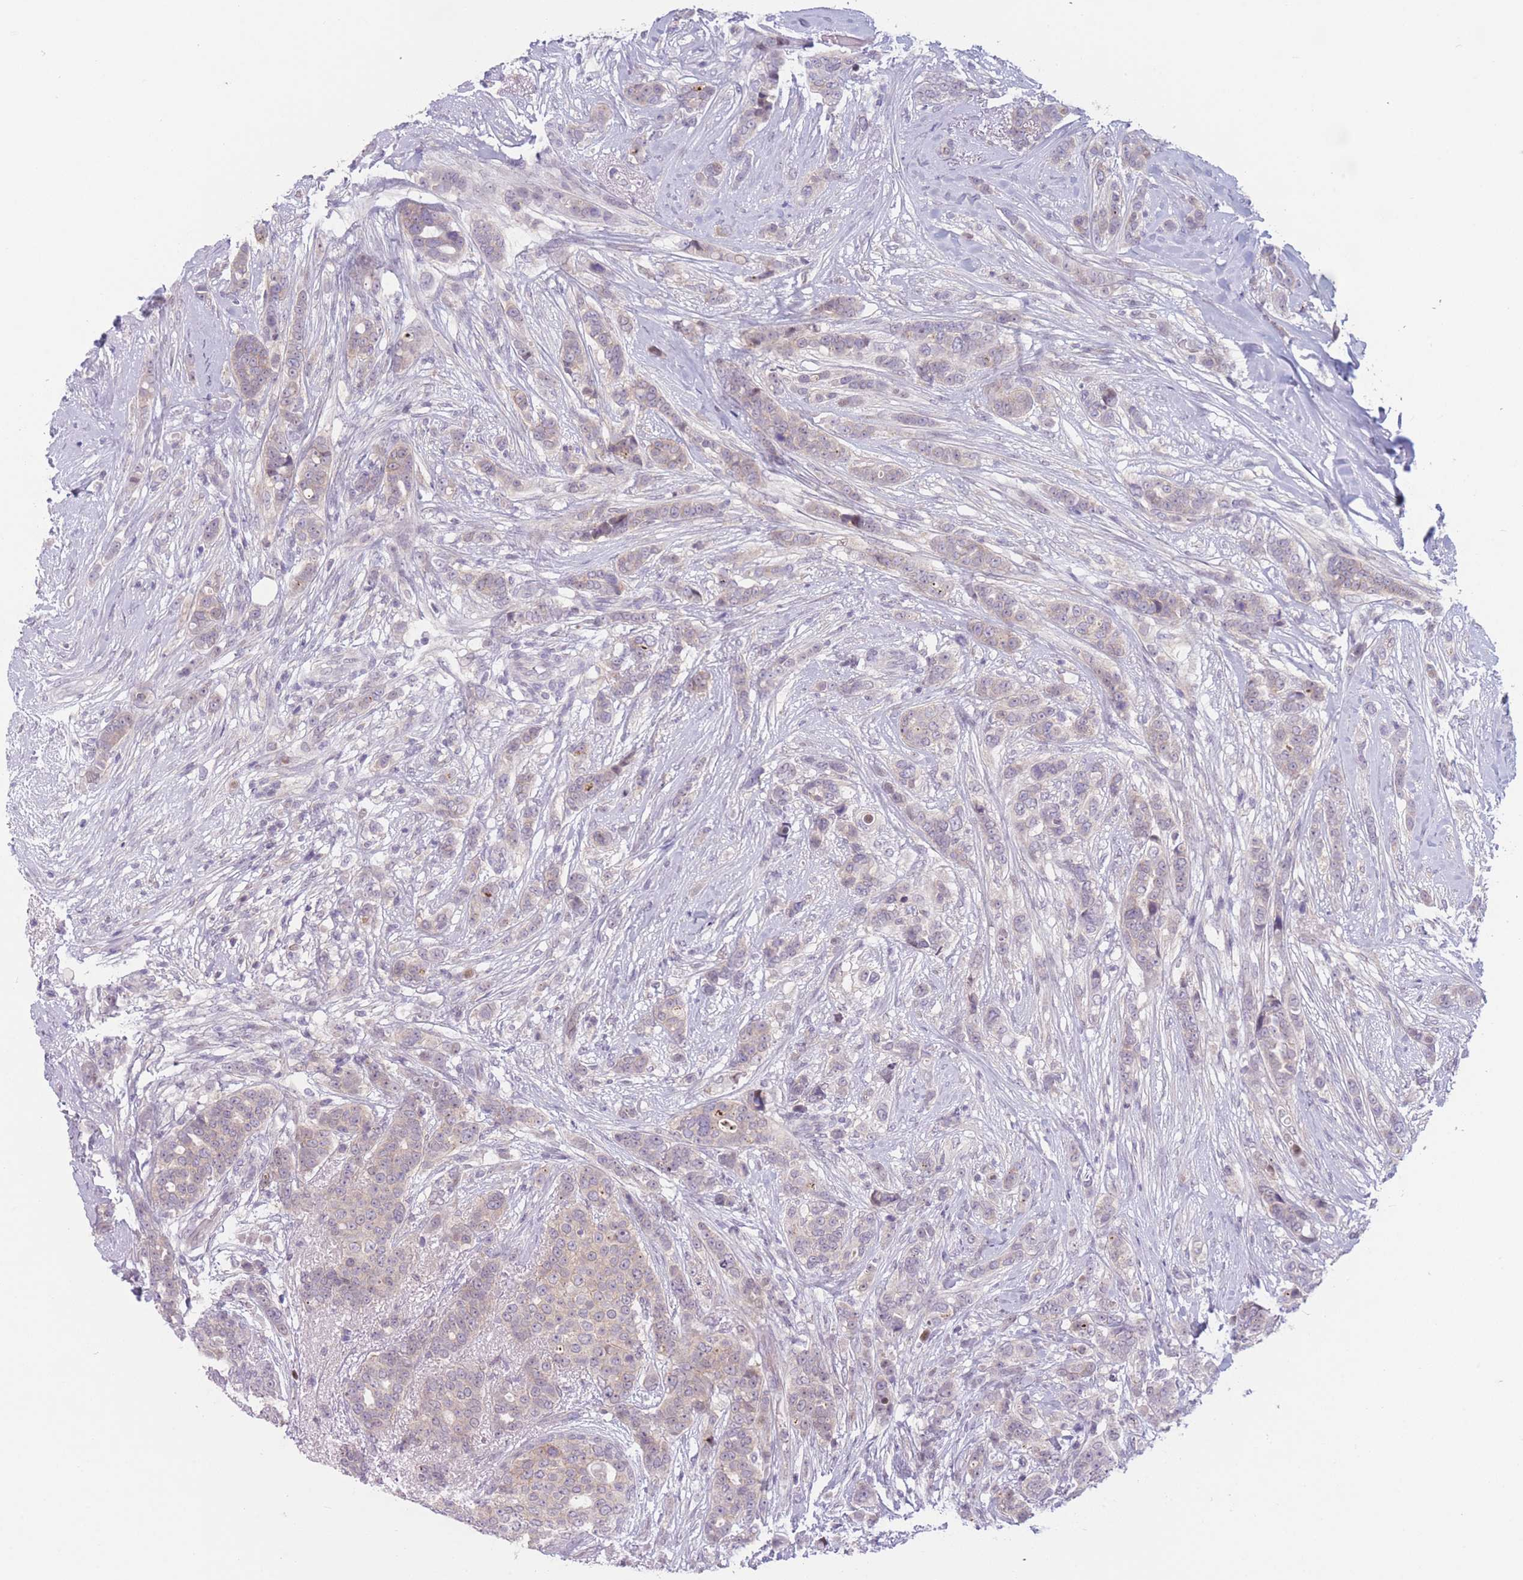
{"staining": {"intensity": "weak", "quantity": "<25%", "location": "cytoplasmic/membranous"}, "tissue": "breast cancer", "cell_type": "Tumor cells", "image_type": "cancer", "snomed": [{"axis": "morphology", "description": "Lobular carcinoma"}, {"axis": "topography", "description": "Breast"}], "caption": "Tumor cells show no significant protein positivity in lobular carcinoma (breast). (DAB (3,3'-diaminobenzidine) IHC with hematoxylin counter stain).", "gene": "ZNF439", "patient": {"sex": "female", "age": 51}}